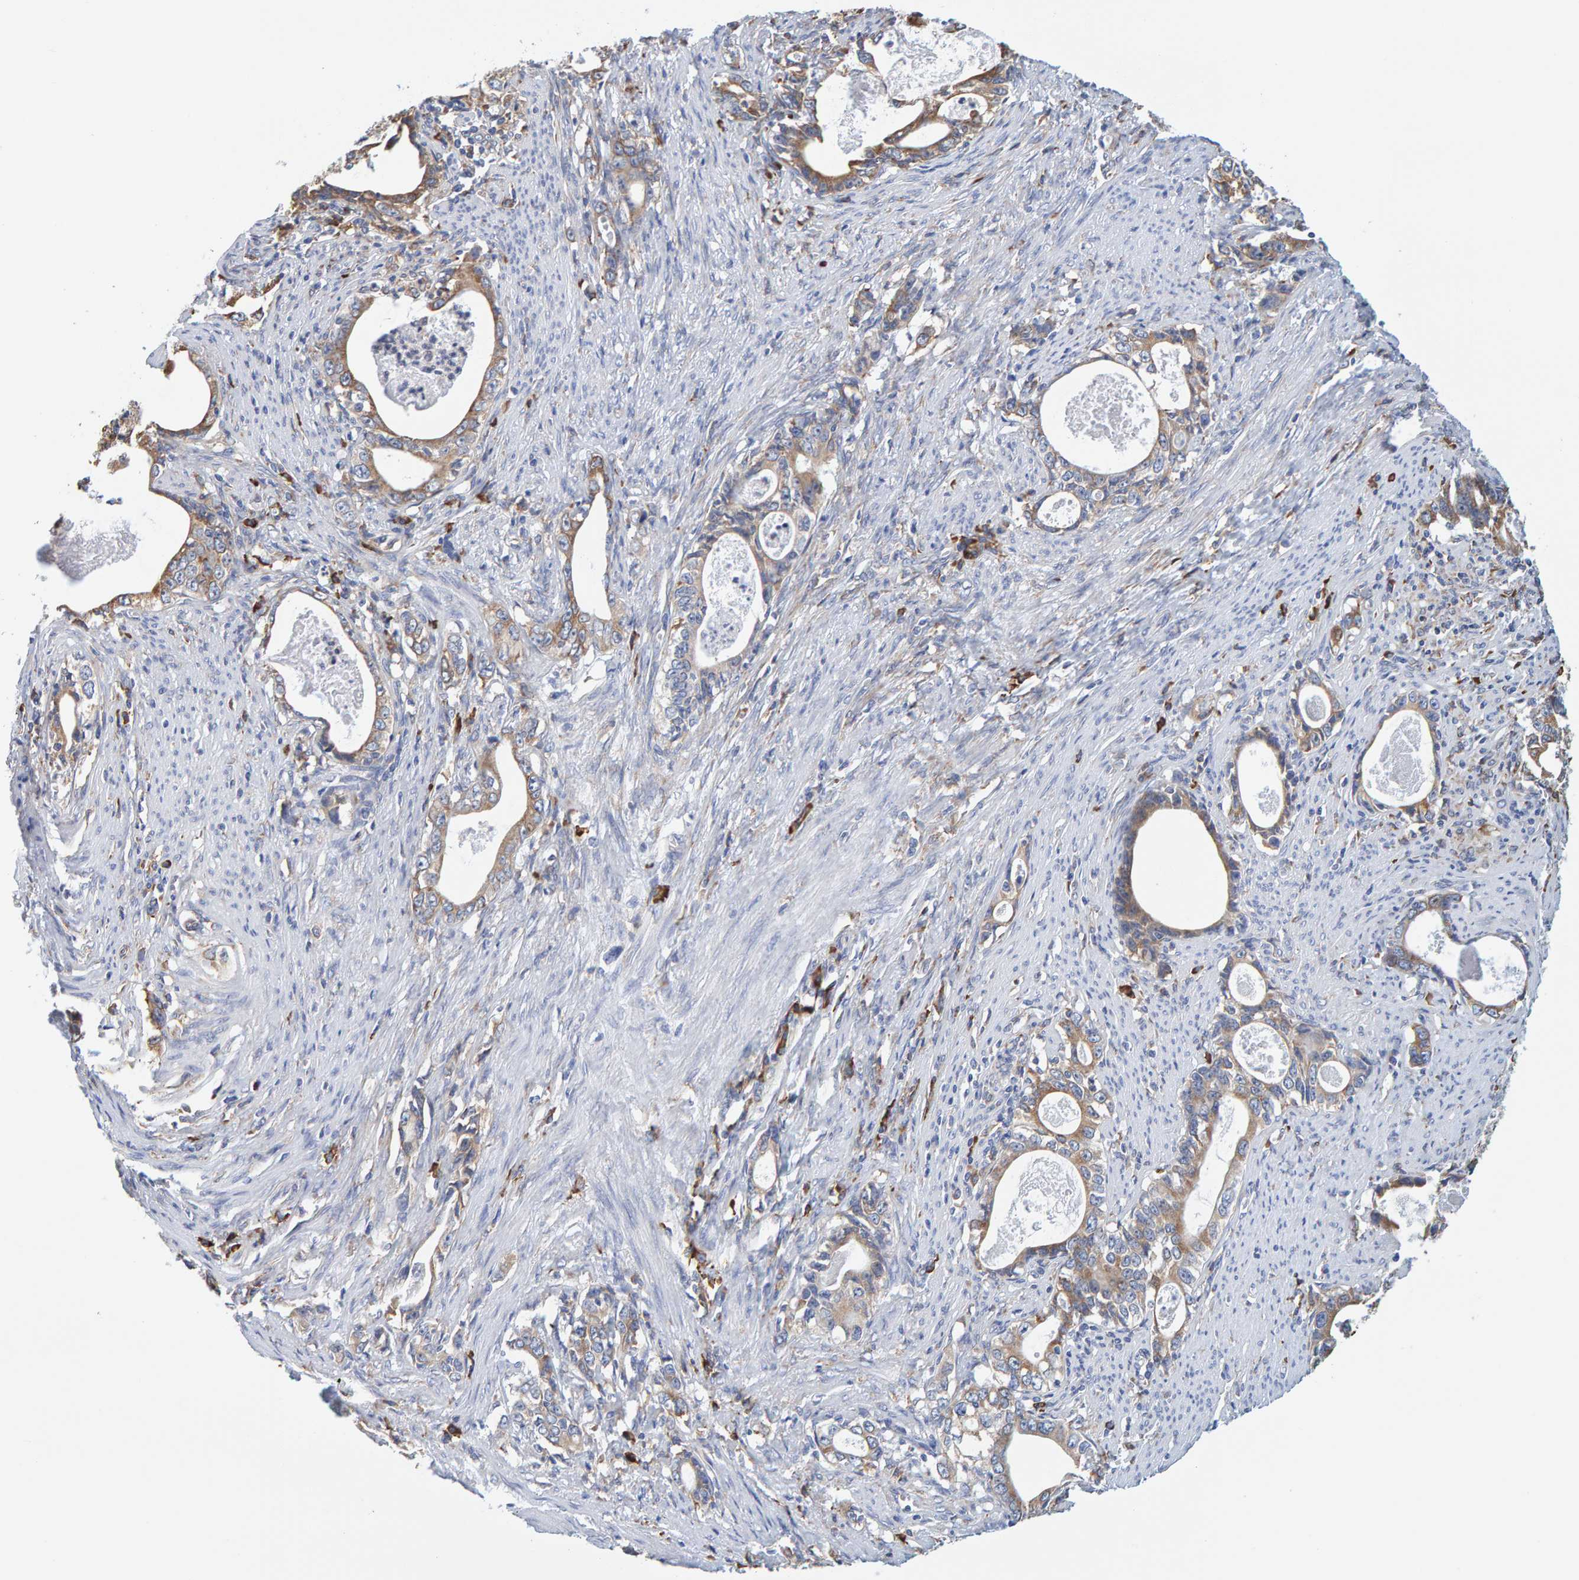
{"staining": {"intensity": "moderate", "quantity": ">75%", "location": "cytoplasmic/membranous"}, "tissue": "stomach cancer", "cell_type": "Tumor cells", "image_type": "cancer", "snomed": [{"axis": "morphology", "description": "Adenocarcinoma, NOS"}, {"axis": "topography", "description": "Stomach, lower"}], "caption": "Protein staining reveals moderate cytoplasmic/membranous positivity in approximately >75% of tumor cells in stomach adenocarcinoma.", "gene": "SGPL1", "patient": {"sex": "female", "age": 72}}